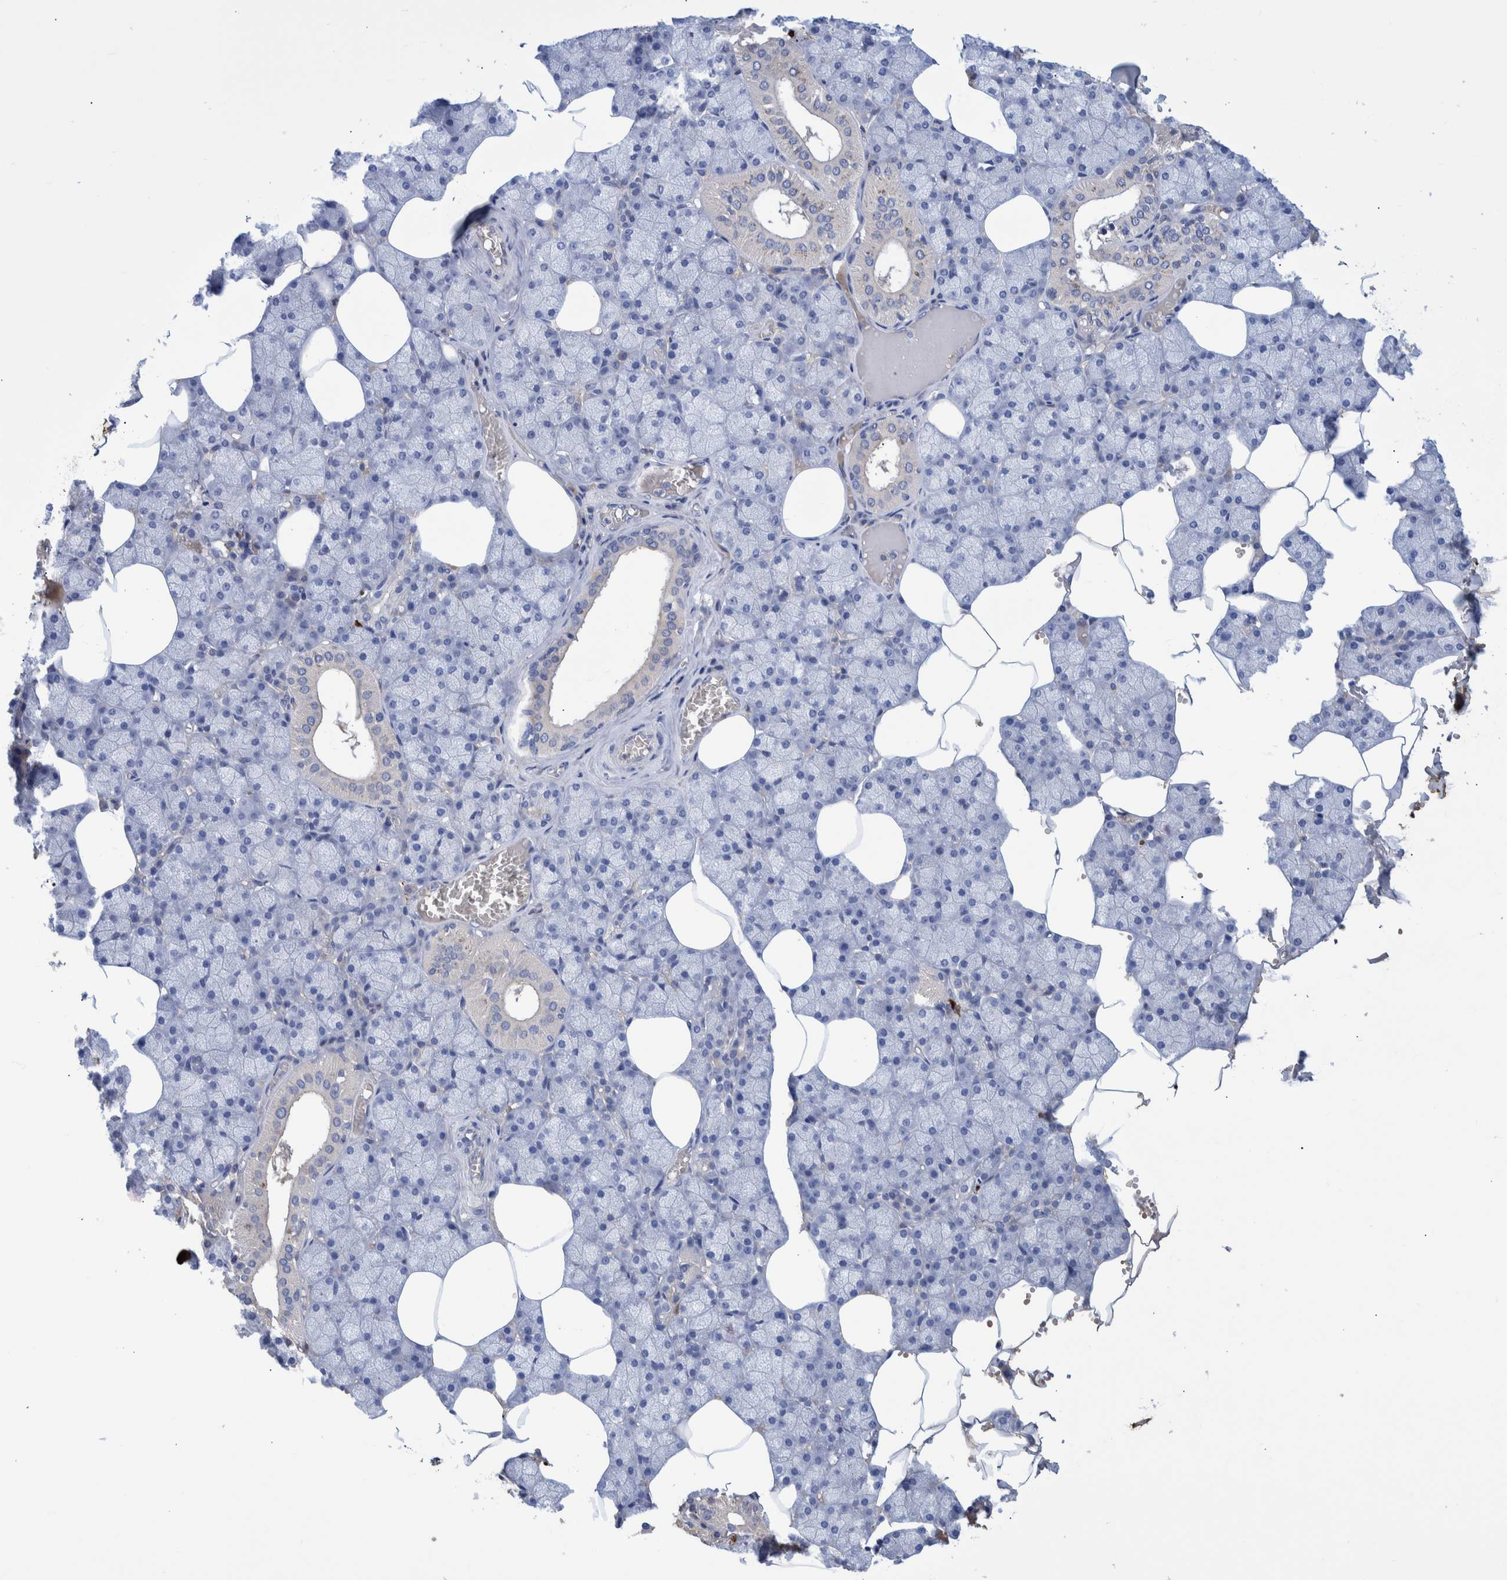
{"staining": {"intensity": "negative", "quantity": "none", "location": "none"}, "tissue": "salivary gland", "cell_type": "Glandular cells", "image_type": "normal", "snomed": [{"axis": "morphology", "description": "Normal tissue, NOS"}, {"axis": "topography", "description": "Salivary gland"}], "caption": "Glandular cells show no significant protein expression in benign salivary gland. The staining is performed using DAB brown chromogen with nuclei counter-stained in using hematoxylin.", "gene": "DLL4", "patient": {"sex": "male", "age": 62}}